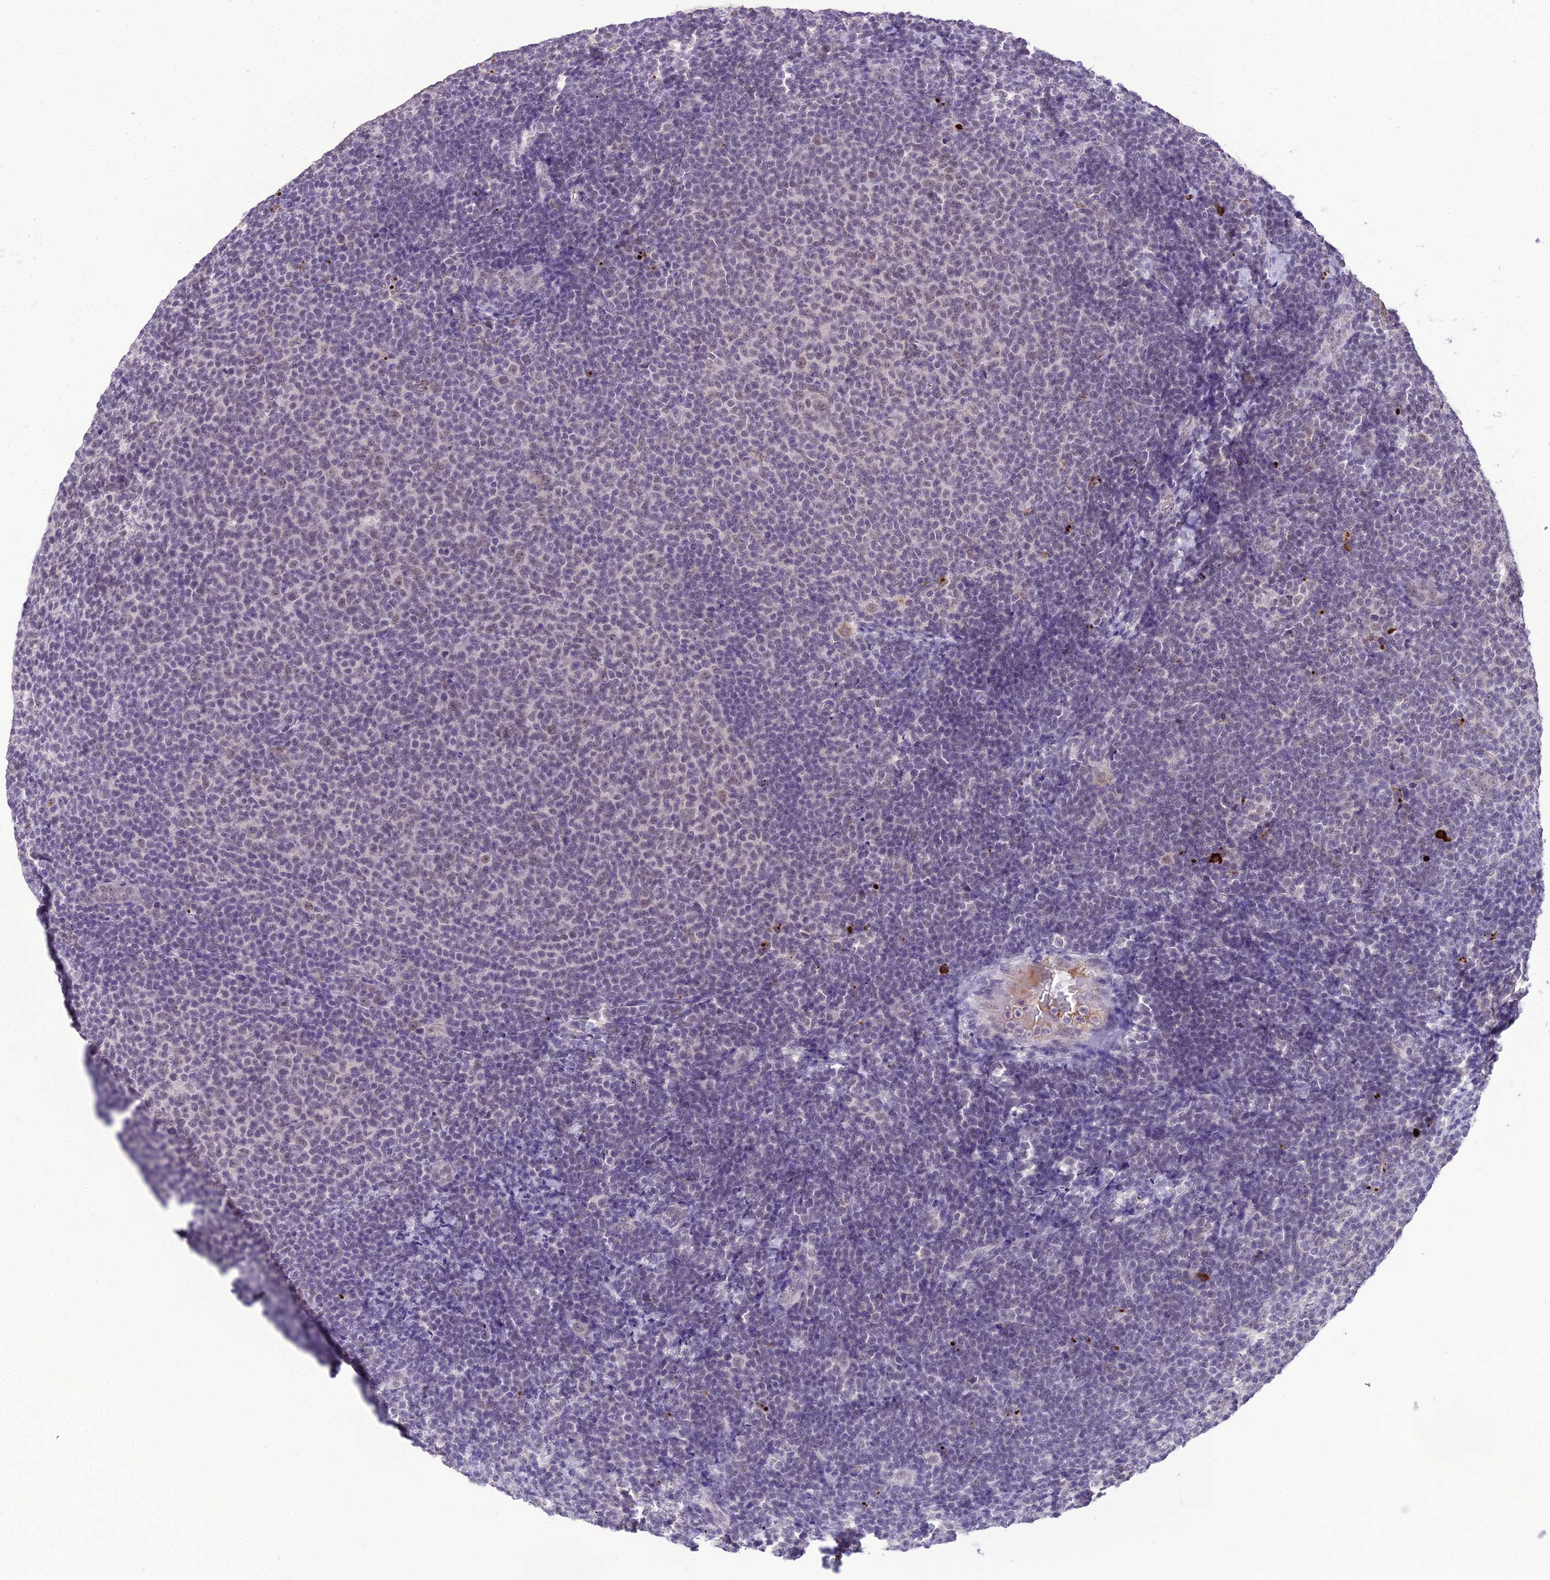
{"staining": {"intensity": "weak", "quantity": "<25%", "location": "nuclear"}, "tissue": "lymphoma", "cell_type": "Tumor cells", "image_type": "cancer", "snomed": [{"axis": "morphology", "description": "Malignant lymphoma, non-Hodgkin's type, Low grade"}, {"axis": "topography", "description": "Lymph node"}], "caption": "The image exhibits no staining of tumor cells in malignant lymphoma, non-Hodgkin's type (low-grade). The staining was performed using DAB to visualize the protein expression in brown, while the nuclei were stained in blue with hematoxylin (Magnification: 20x).", "gene": "SH3RF3", "patient": {"sex": "male", "age": 66}}